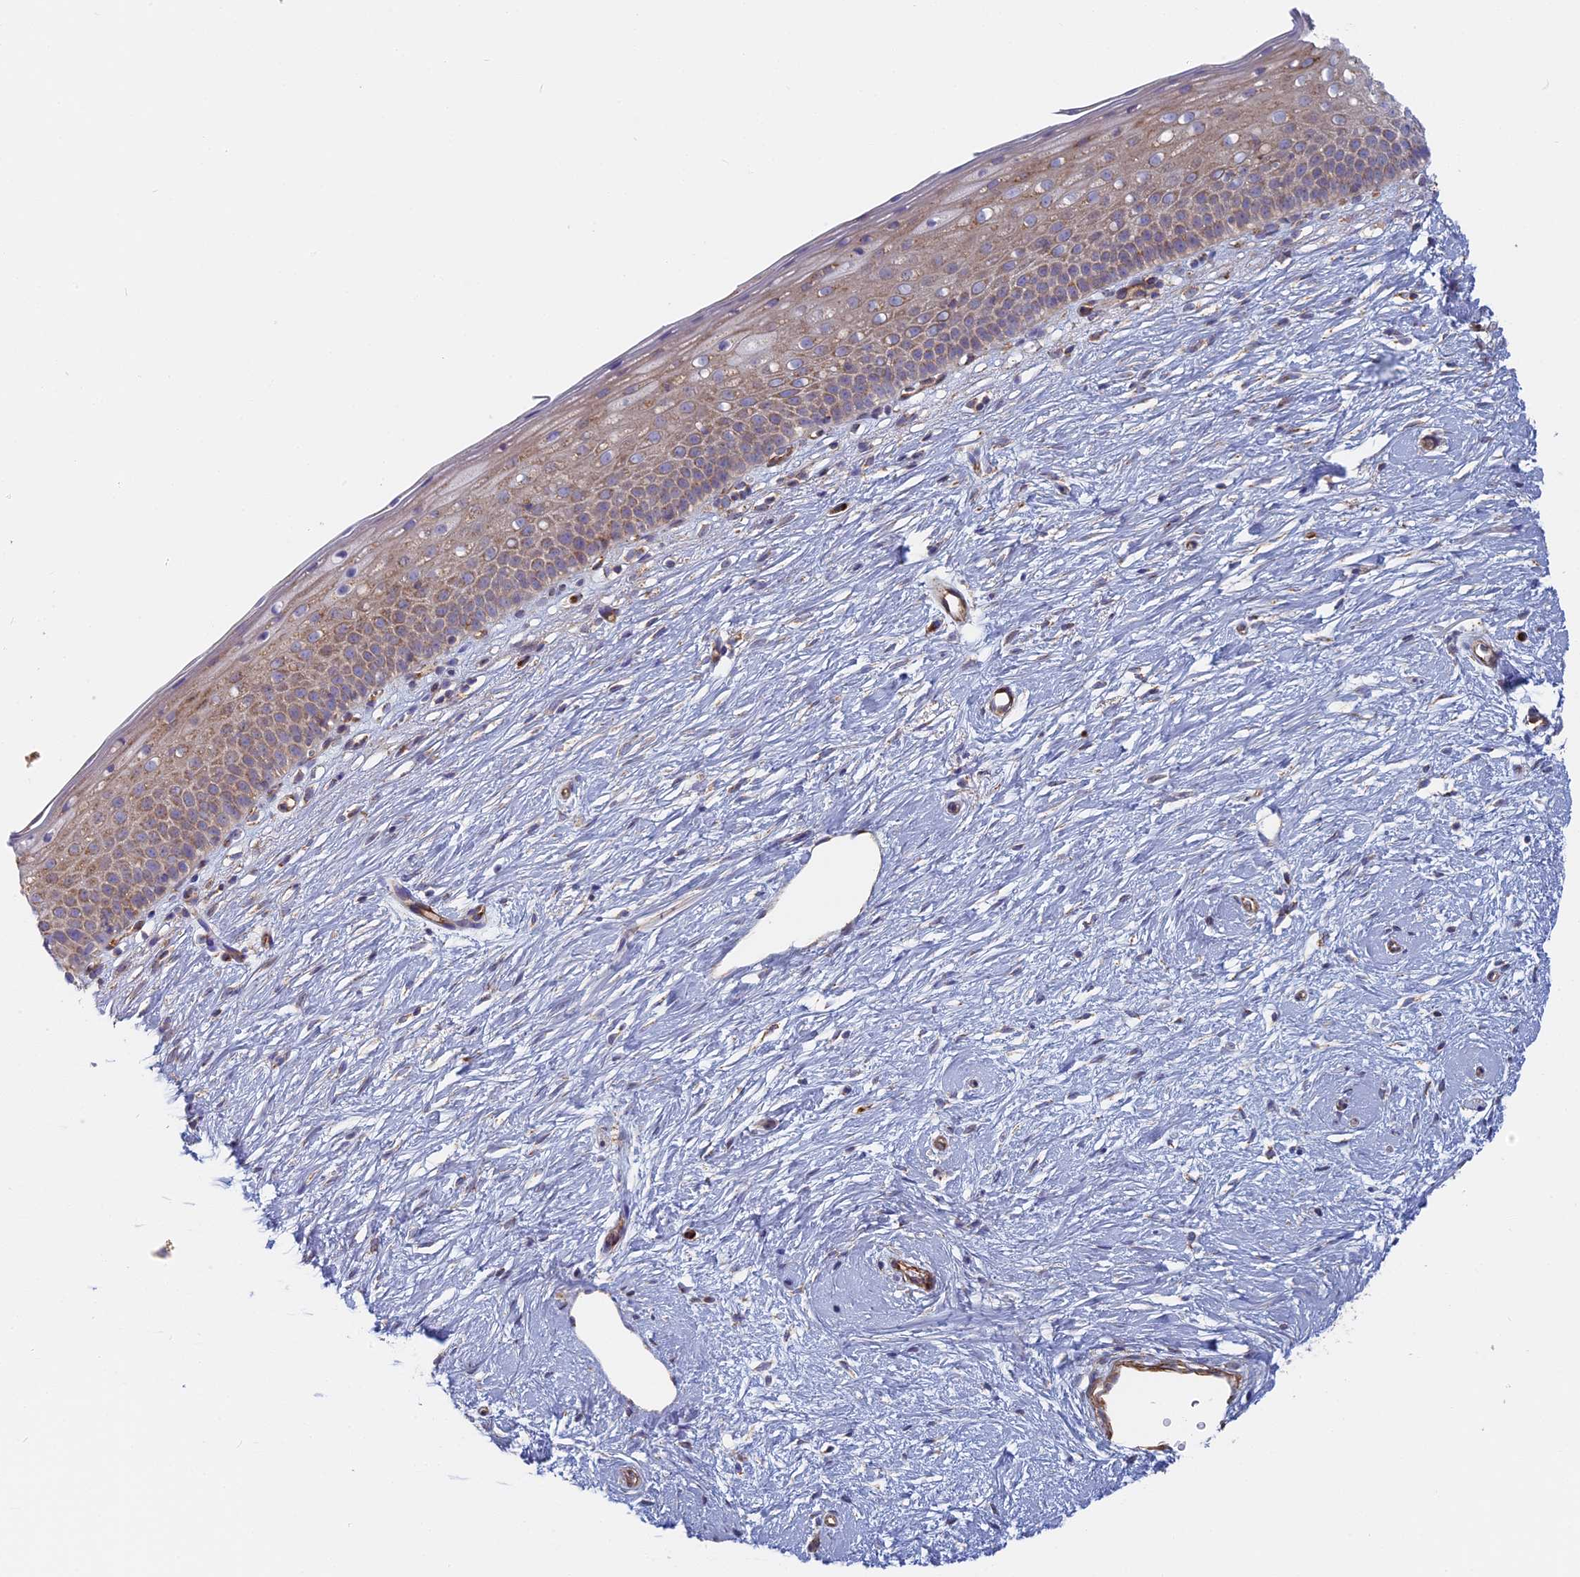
{"staining": {"intensity": "moderate", "quantity": ">75%", "location": "cytoplasmic/membranous"}, "tissue": "cervix", "cell_type": "Glandular cells", "image_type": "normal", "snomed": [{"axis": "morphology", "description": "Normal tissue, NOS"}, {"axis": "topography", "description": "Cervix"}], "caption": "Unremarkable cervix was stained to show a protein in brown. There is medium levels of moderate cytoplasmic/membranous staining in approximately >75% of glandular cells.", "gene": "DDA1", "patient": {"sex": "female", "age": 57}}